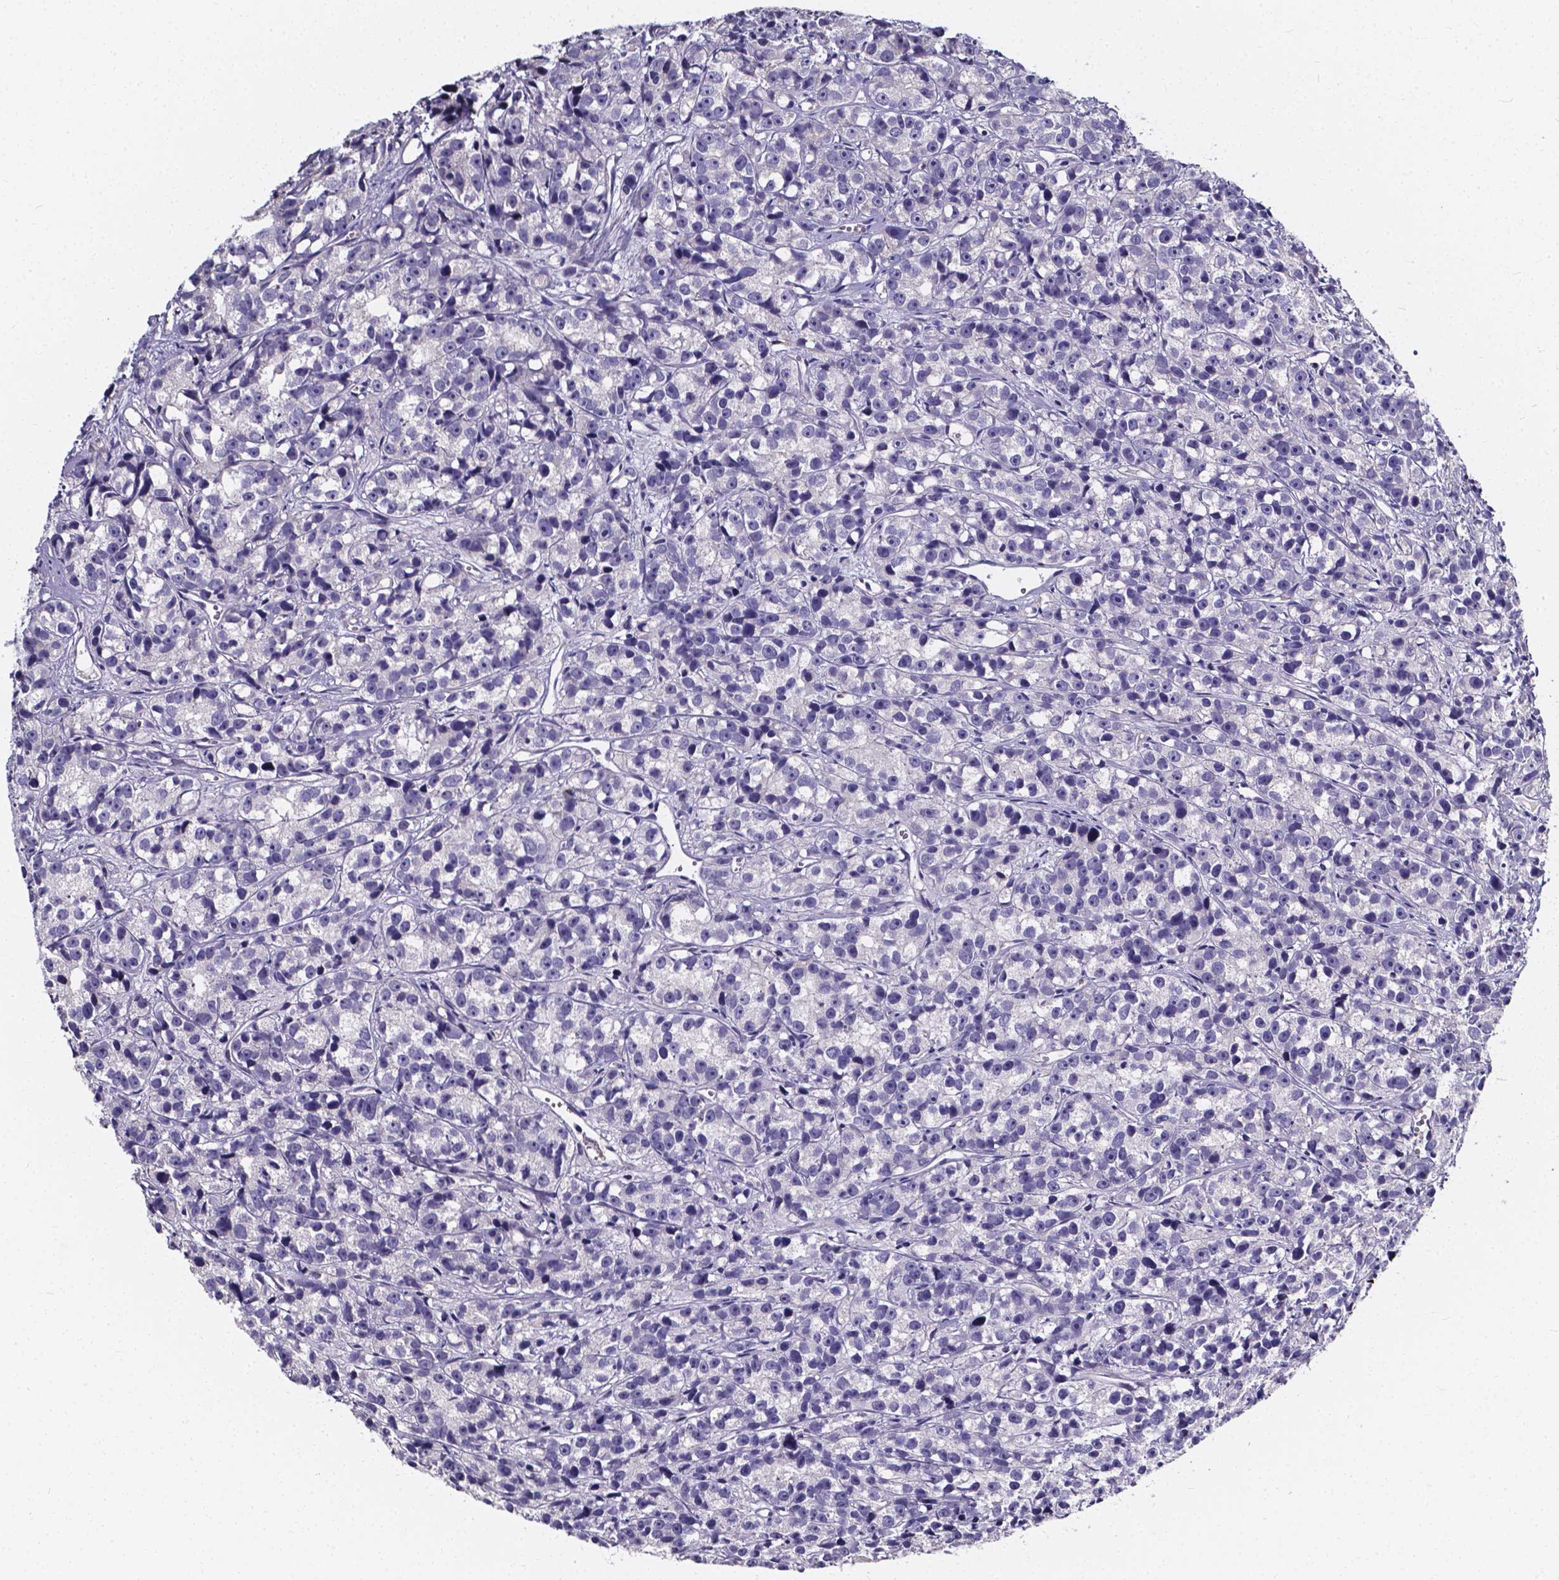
{"staining": {"intensity": "negative", "quantity": "none", "location": "none"}, "tissue": "prostate cancer", "cell_type": "Tumor cells", "image_type": "cancer", "snomed": [{"axis": "morphology", "description": "Adenocarcinoma, High grade"}, {"axis": "topography", "description": "Prostate"}], "caption": "The histopathology image displays no significant positivity in tumor cells of high-grade adenocarcinoma (prostate).", "gene": "CACNG8", "patient": {"sex": "male", "age": 77}}